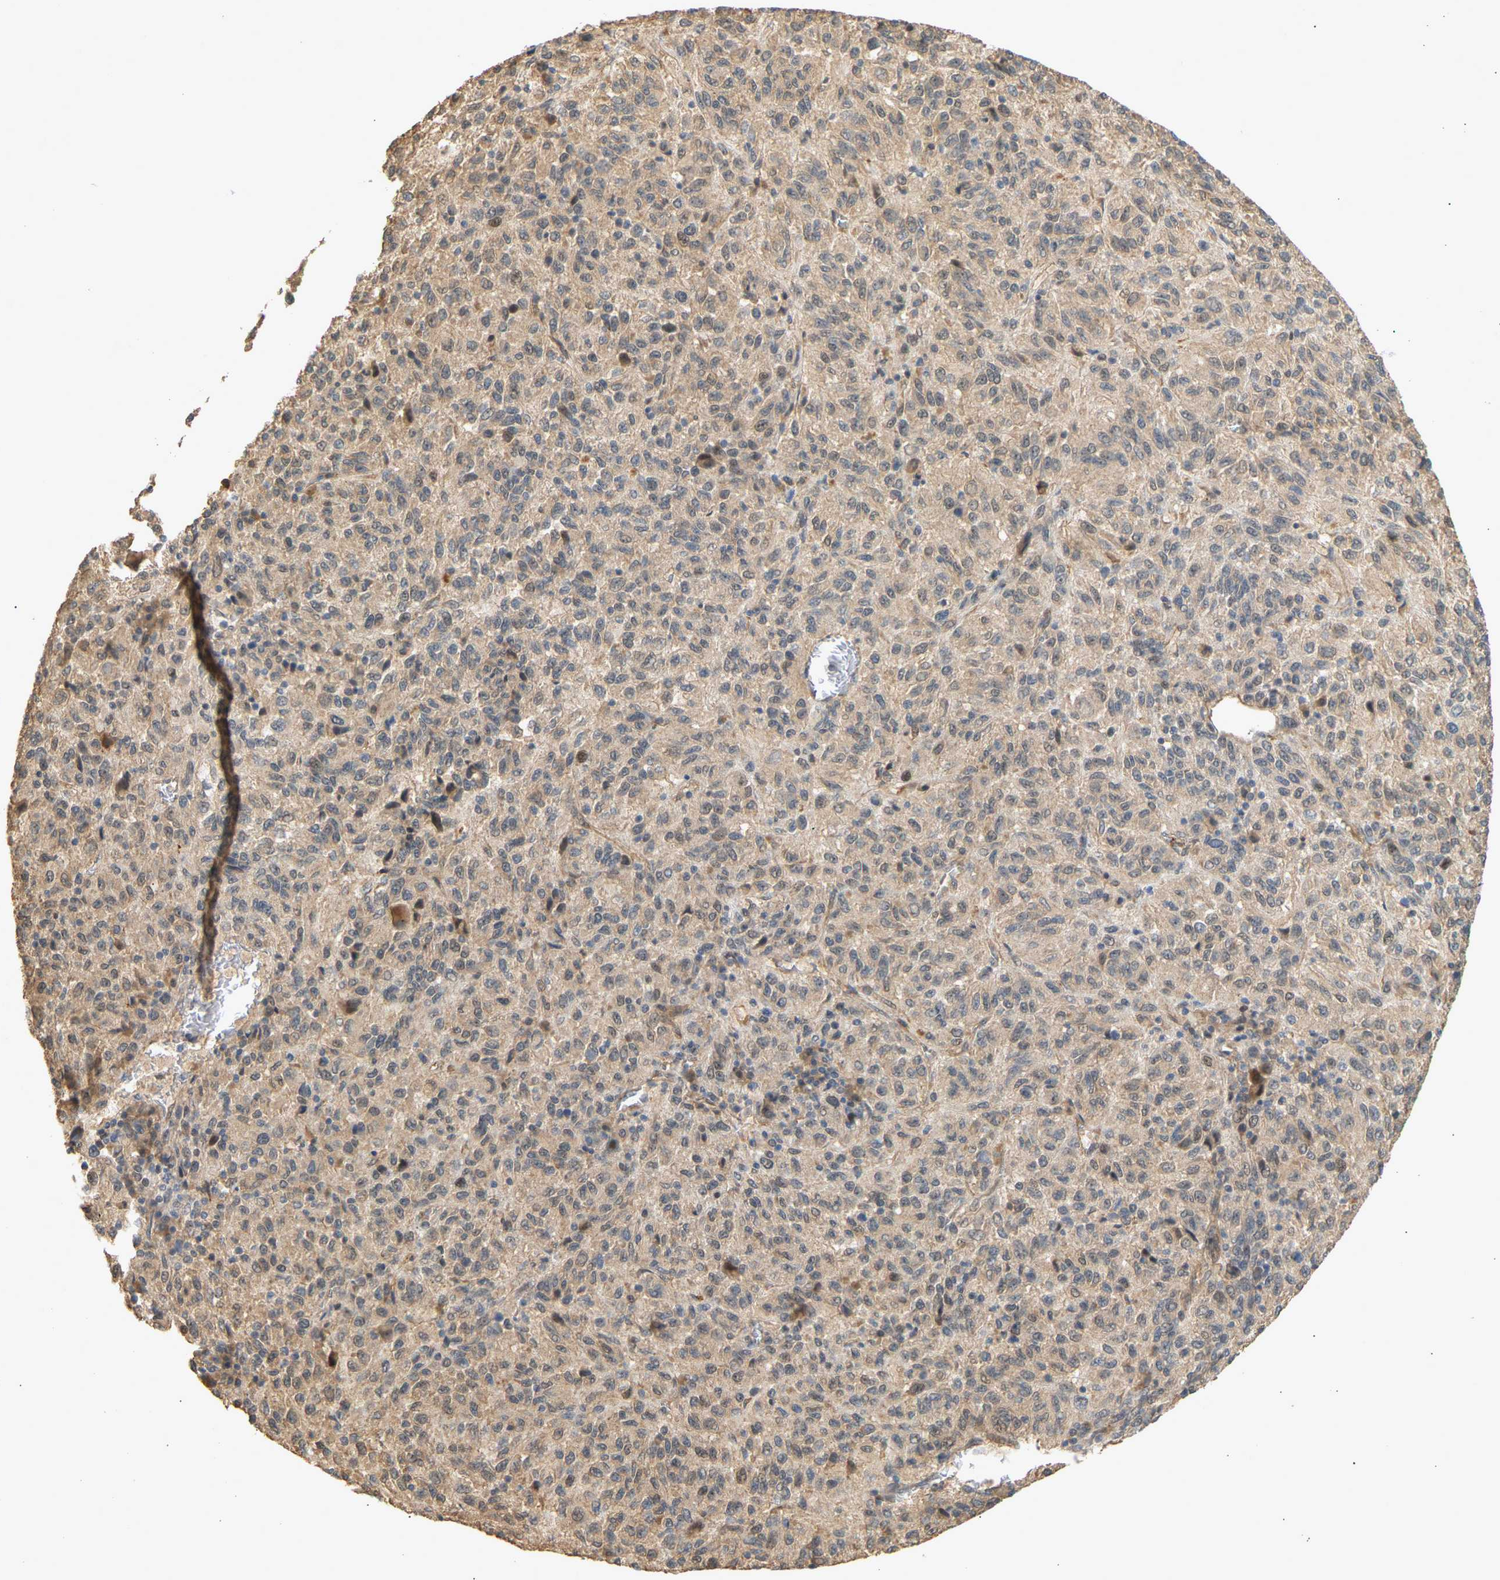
{"staining": {"intensity": "moderate", "quantity": ">75%", "location": "cytoplasmic/membranous"}, "tissue": "melanoma", "cell_type": "Tumor cells", "image_type": "cancer", "snomed": [{"axis": "morphology", "description": "Malignant melanoma, Metastatic site"}, {"axis": "topography", "description": "Lung"}], "caption": "Malignant melanoma (metastatic site) stained with DAB IHC demonstrates medium levels of moderate cytoplasmic/membranous positivity in approximately >75% of tumor cells.", "gene": "RGL1", "patient": {"sex": "male", "age": 64}}